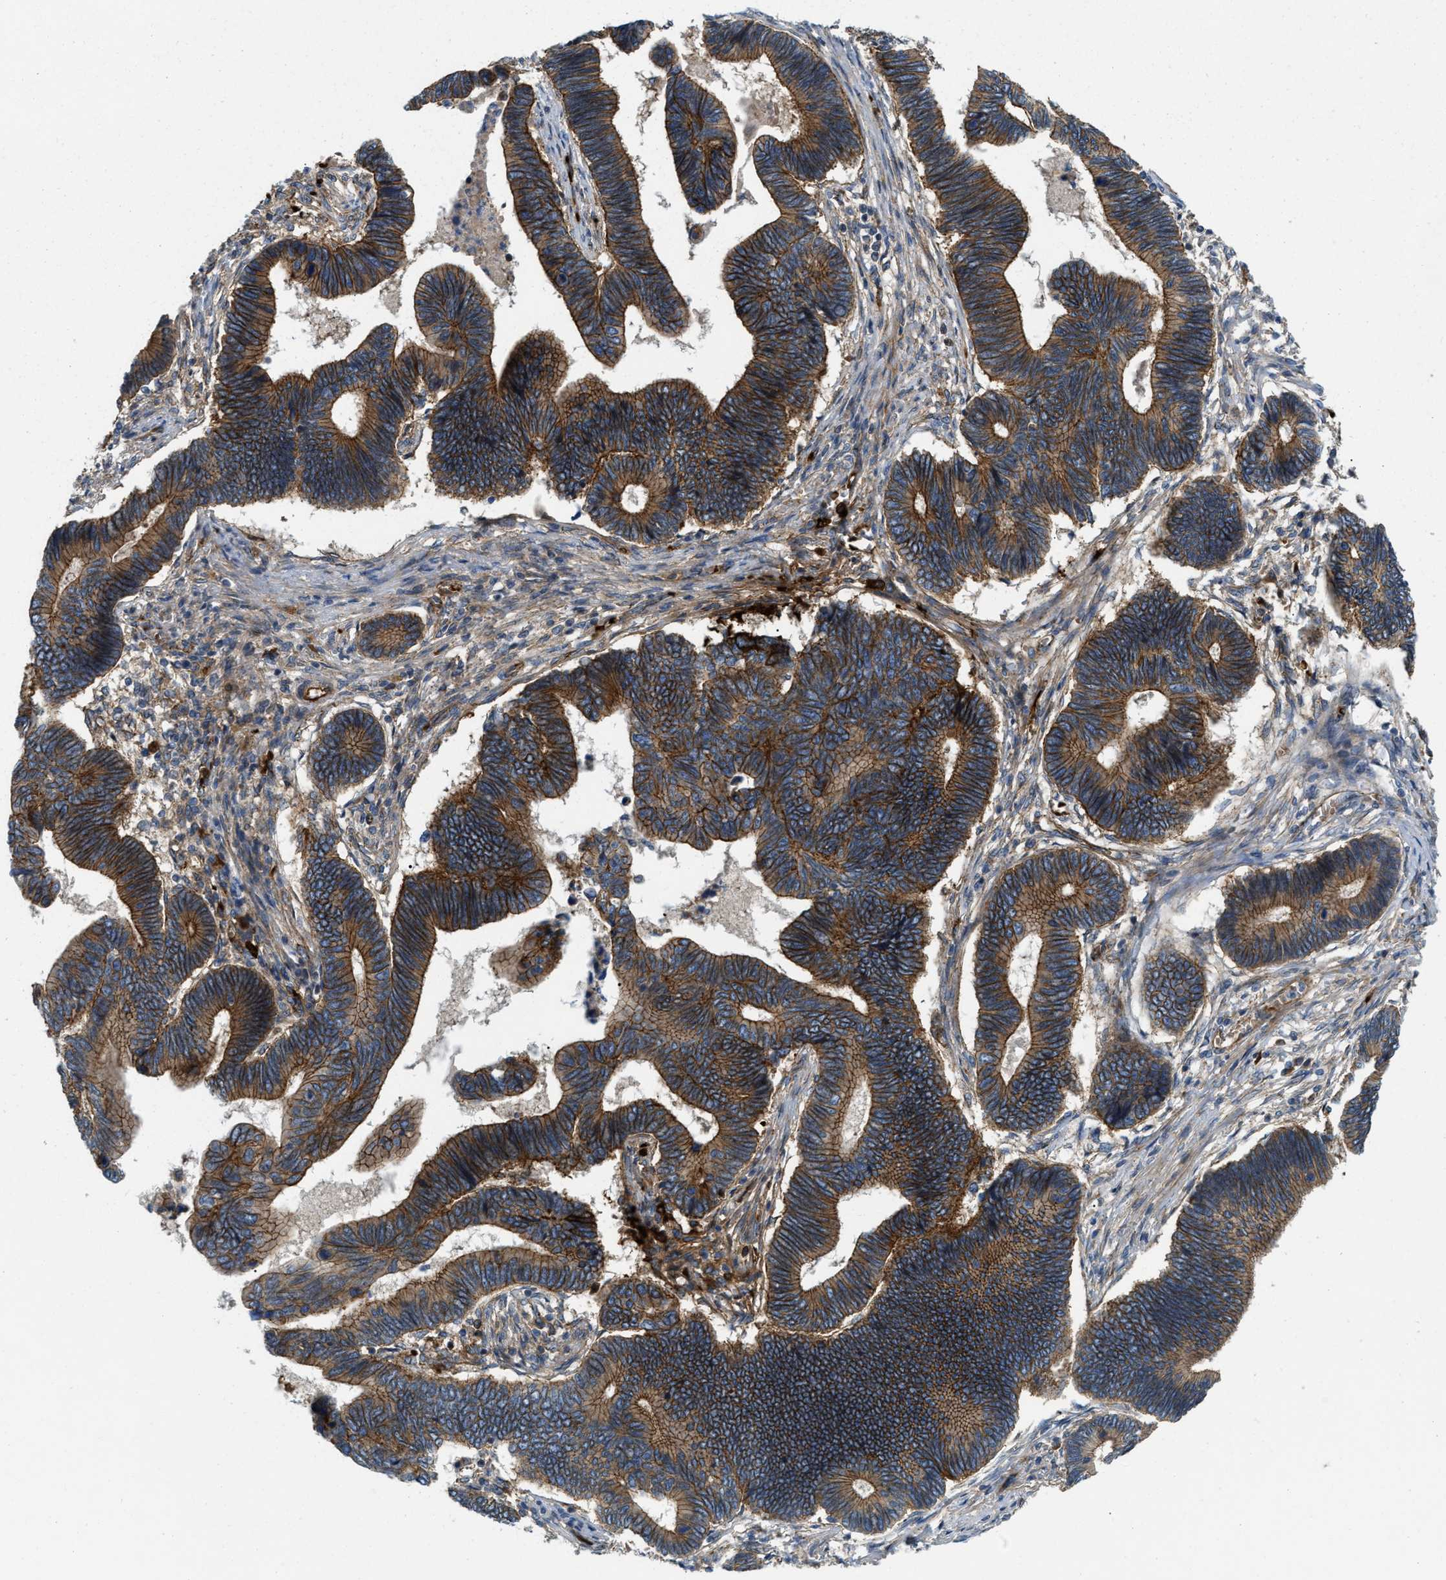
{"staining": {"intensity": "strong", "quantity": ">75%", "location": "cytoplasmic/membranous"}, "tissue": "pancreatic cancer", "cell_type": "Tumor cells", "image_type": "cancer", "snomed": [{"axis": "morphology", "description": "Adenocarcinoma, NOS"}, {"axis": "topography", "description": "Pancreas"}], "caption": "Immunohistochemical staining of human pancreatic cancer exhibits high levels of strong cytoplasmic/membranous staining in approximately >75% of tumor cells.", "gene": "ERC1", "patient": {"sex": "female", "age": 70}}